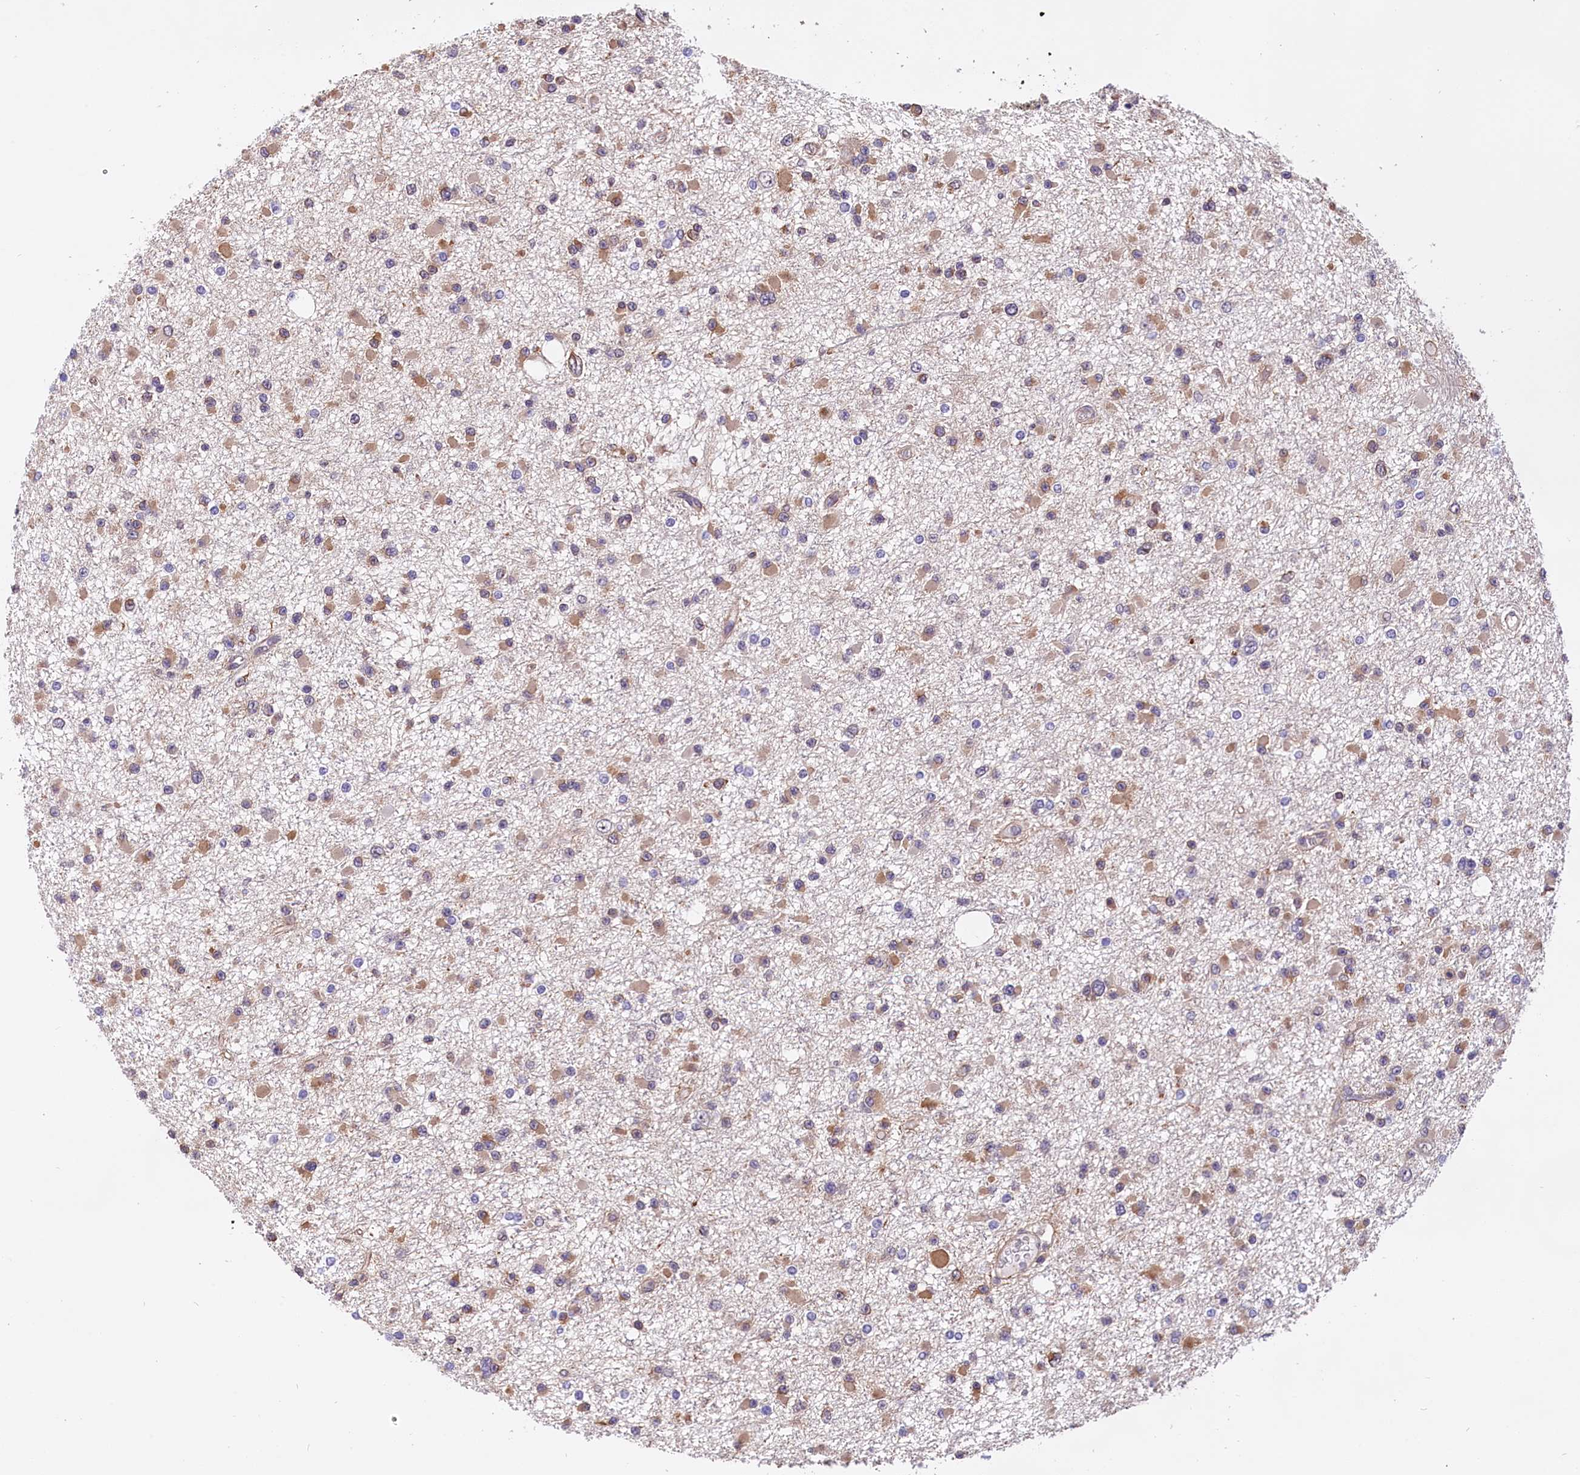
{"staining": {"intensity": "moderate", "quantity": "25%-75%", "location": "cytoplasmic/membranous"}, "tissue": "glioma", "cell_type": "Tumor cells", "image_type": "cancer", "snomed": [{"axis": "morphology", "description": "Glioma, malignant, Low grade"}, {"axis": "topography", "description": "Brain"}], "caption": "Immunohistochemical staining of human malignant low-grade glioma shows moderate cytoplasmic/membranous protein expression in about 25%-75% of tumor cells.", "gene": "ZC3H4", "patient": {"sex": "female", "age": 22}}